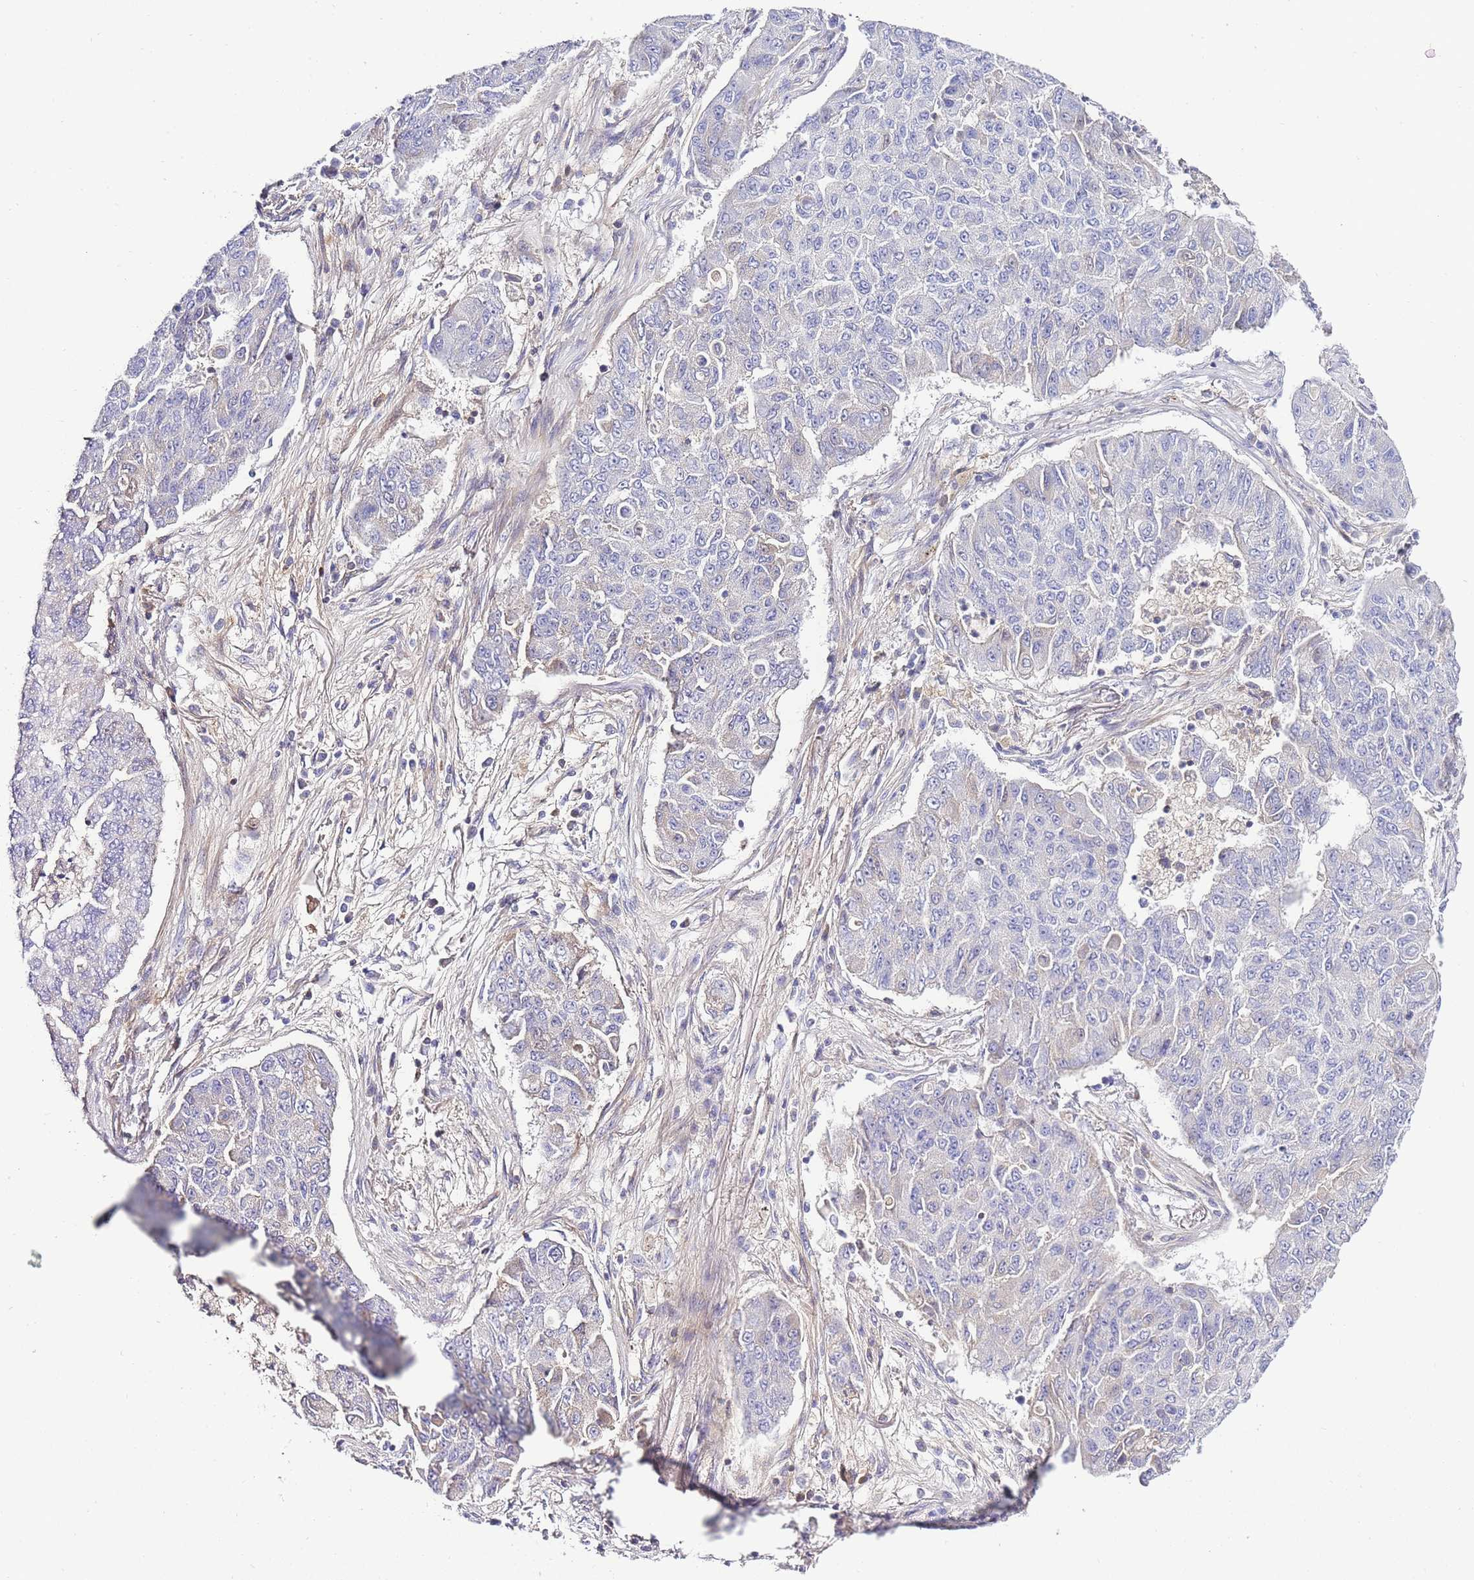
{"staining": {"intensity": "negative", "quantity": "none", "location": "none"}, "tissue": "lung cancer", "cell_type": "Tumor cells", "image_type": "cancer", "snomed": [{"axis": "morphology", "description": "Squamous cell carcinoma, NOS"}, {"axis": "topography", "description": "Lung"}], "caption": "Tumor cells are negative for brown protein staining in lung squamous cell carcinoma. (DAB (3,3'-diaminobenzidine) IHC with hematoxylin counter stain).", "gene": "FBN3", "patient": {"sex": "male", "age": 74}}